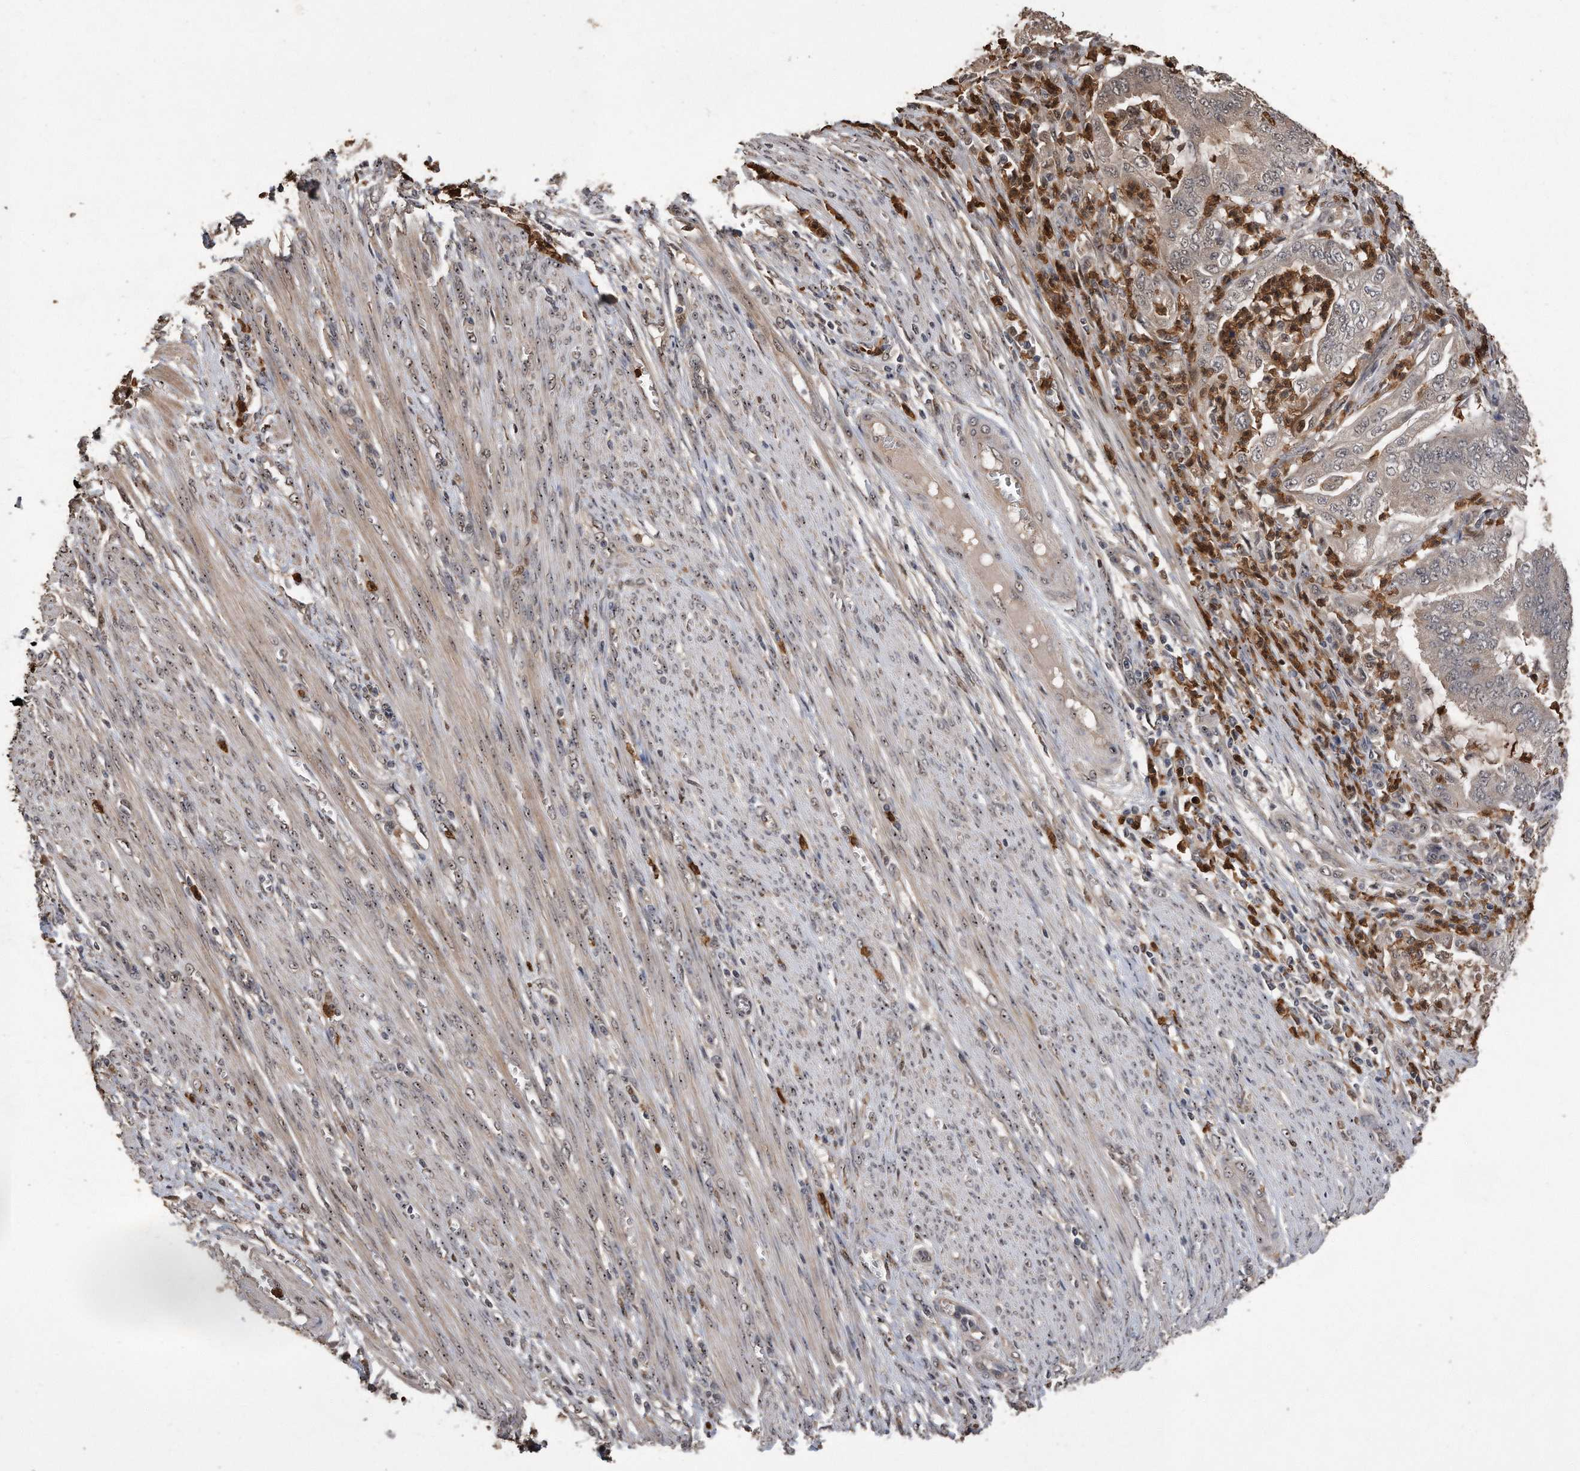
{"staining": {"intensity": "negative", "quantity": "none", "location": "none"}, "tissue": "endometrial cancer", "cell_type": "Tumor cells", "image_type": "cancer", "snomed": [{"axis": "morphology", "description": "Adenocarcinoma, NOS"}, {"axis": "topography", "description": "Endometrium"}], "caption": "This is an IHC photomicrograph of endometrial adenocarcinoma. There is no positivity in tumor cells.", "gene": "PELO", "patient": {"sex": "female", "age": 51}}